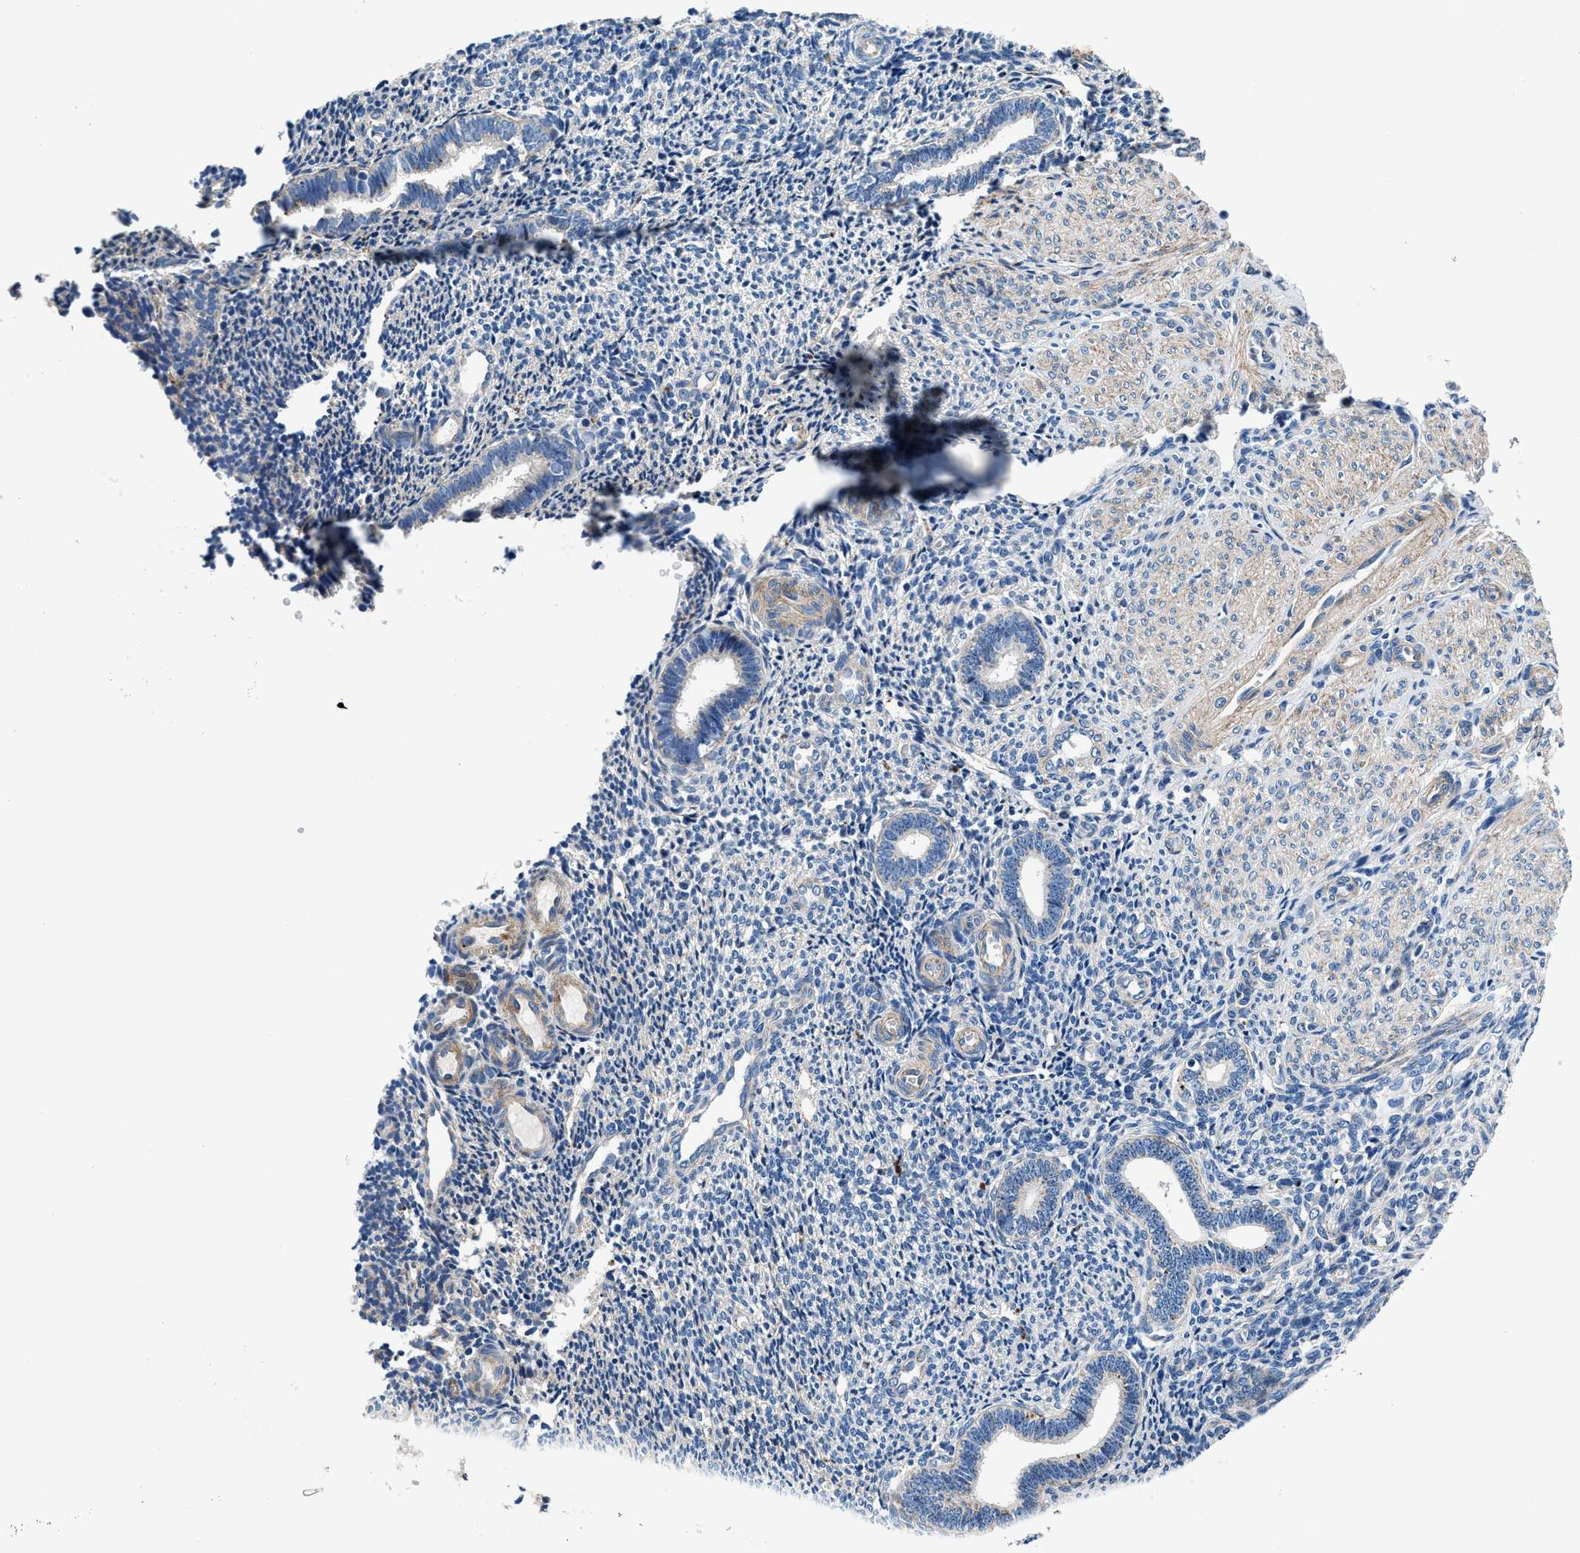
{"staining": {"intensity": "negative", "quantity": "none", "location": "none"}, "tissue": "endometrium", "cell_type": "Cells in endometrial stroma", "image_type": "normal", "snomed": [{"axis": "morphology", "description": "Normal tissue, NOS"}, {"axis": "topography", "description": "Endometrium"}], "caption": "Immunohistochemical staining of normal endometrium demonstrates no significant staining in cells in endometrial stroma.", "gene": "DAG1", "patient": {"sex": "female", "age": 27}}